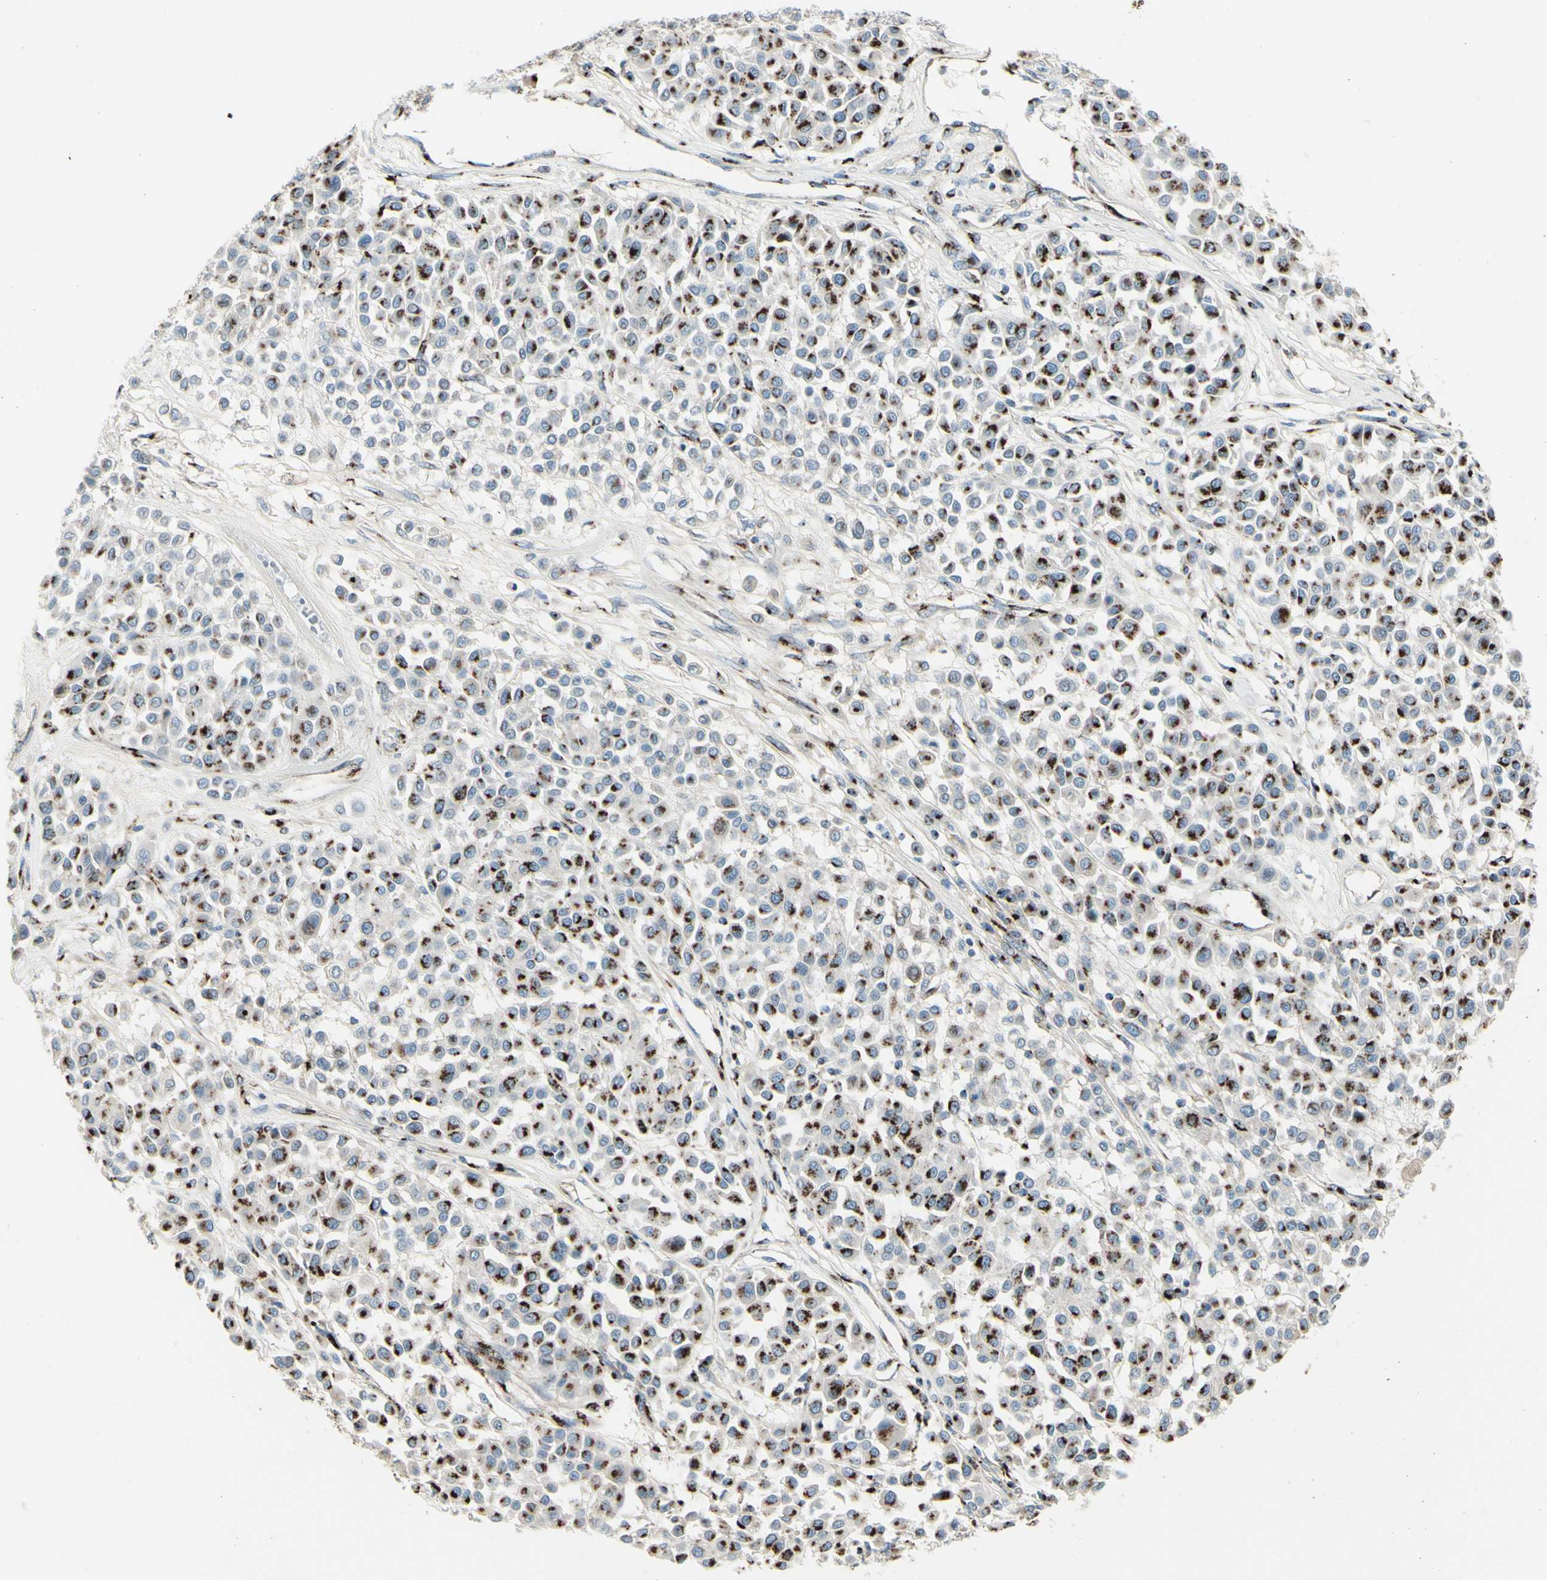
{"staining": {"intensity": "strong", "quantity": ">75%", "location": "cytoplasmic/membranous"}, "tissue": "melanoma", "cell_type": "Tumor cells", "image_type": "cancer", "snomed": [{"axis": "morphology", "description": "Malignant melanoma, Metastatic site"}, {"axis": "topography", "description": "Soft tissue"}], "caption": "Immunohistochemical staining of human melanoma displays strong cytoplasmic/membranous protein expression in about >75% of tumor cells.", "gene": "B4GALT1", "patient": {"sex": "male", "age": 41}}